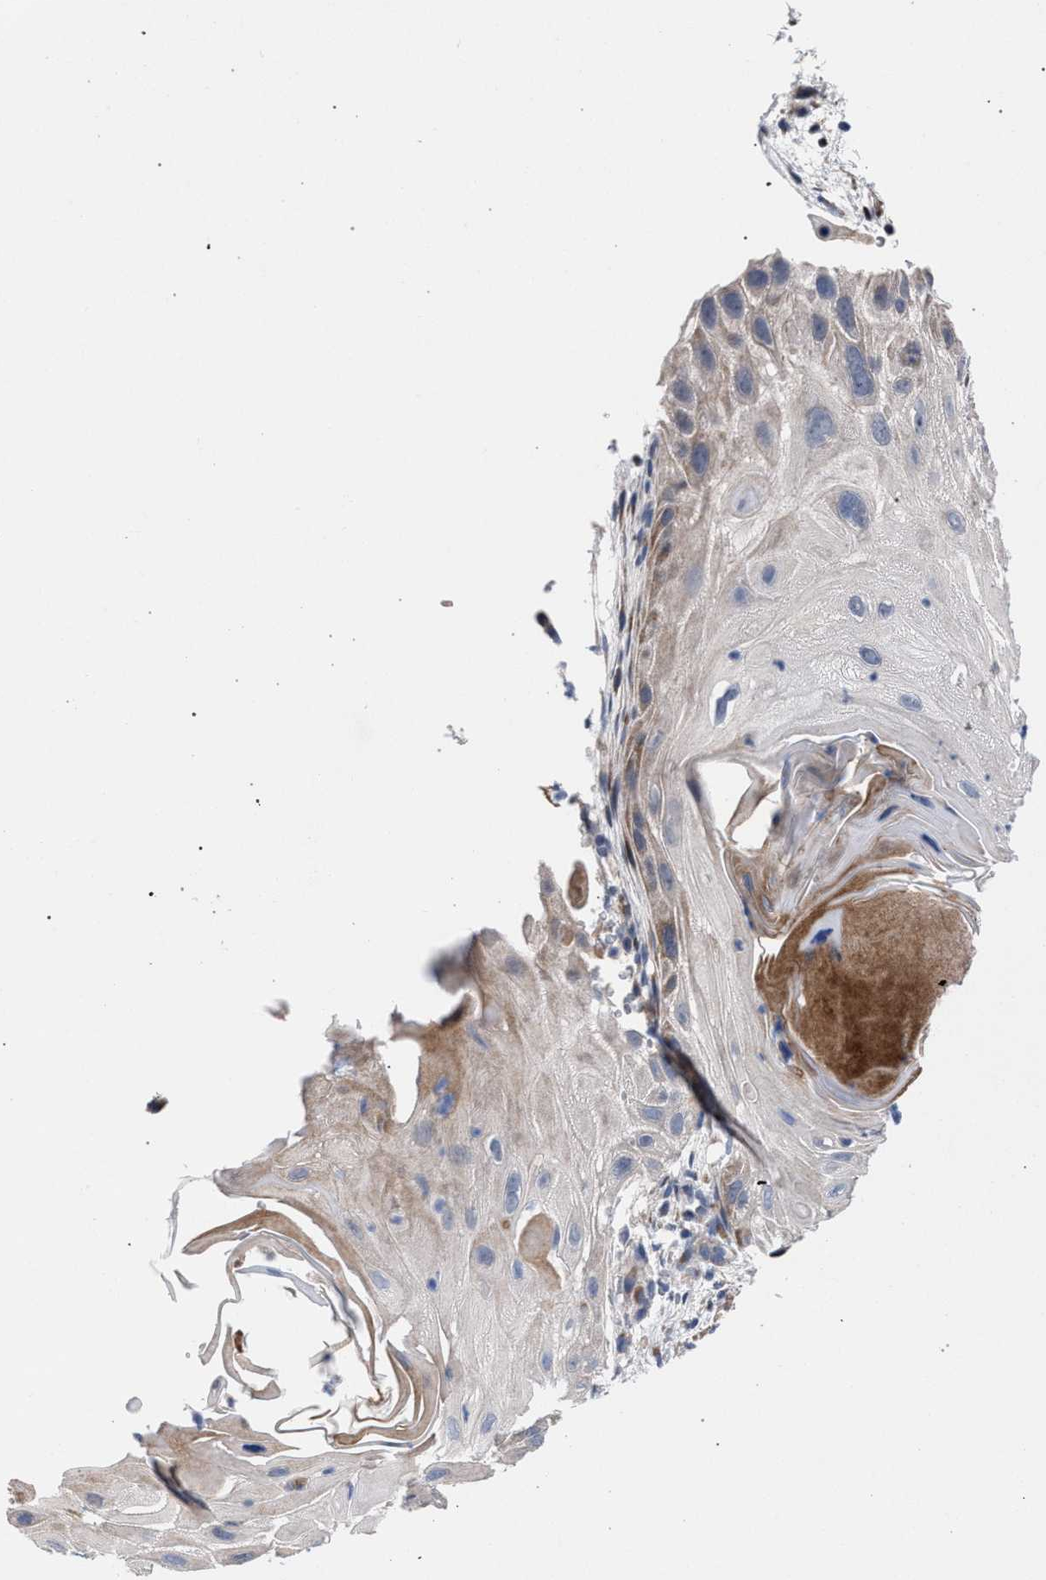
{"staining": {"intensity": "weak", "quantity": "25%-75%", "location": "cytoplasmic/membranous"}, "tissue": "skin cancer", "cell_type": "Tumor cells", "image_type": "cancer", "snomed": [{"axis": "morphology", "description": "Squamous cell carcinoma, NOS"}, {"axis": "topography", "description": "Skin"}], "caption": "A histopathology image showing weak cytoplasmic/membranous staining in approximately 25%-75% of tumor cells in skin squamous cell carcinoma, as visualized by brown immunohistochemical staining.", "gene": "RNF135", "patient": {"sex": "female", "age": 77}}